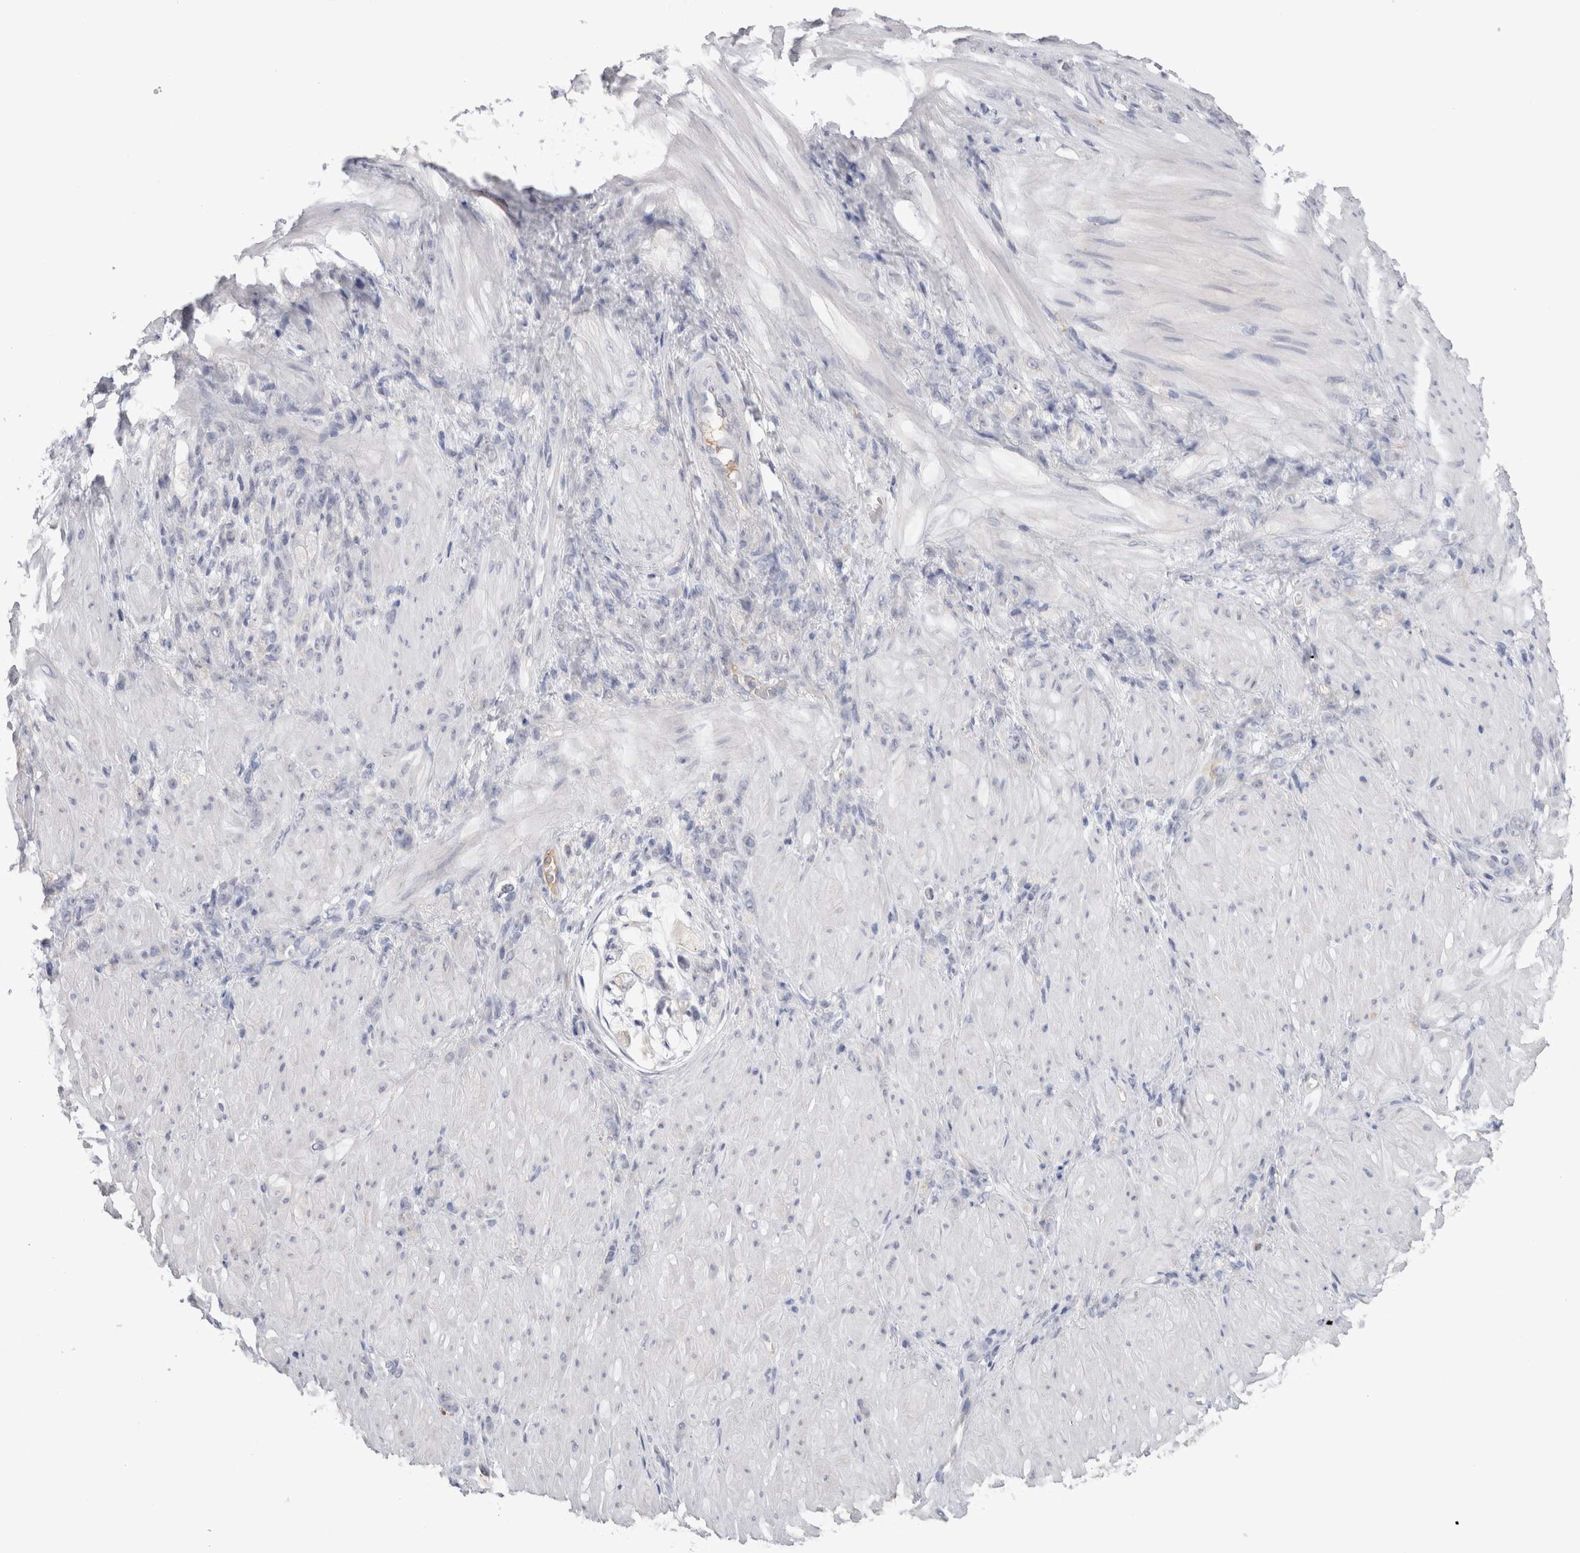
{"staining": {"intensity": "negative", "quantity": "none", "location": "none"}, "tissue": "stomach cancer", "cell_type": "Tumor cells", "image_type": "cancer", "snomed": [{"axis": "morphology", "description": "Normal tissue, NOS"}, {"axis": "morphology", "description": "Adenocarcinoma, NOS"}, {"axis": "topography", "description": "Stomach"}], "caption": "Immunohistochemistry (IHC) of human stomach adenocarcinoma displays no expression in tumor cells. Brightfield microscopy of IHC stained with DAB (3,3'-diaminobenzidine) (brown) and hematoxylin (blue), captured at high magnification.", "gene": "PPP3CC", "patient": {"sex": "male", "age": 82}}